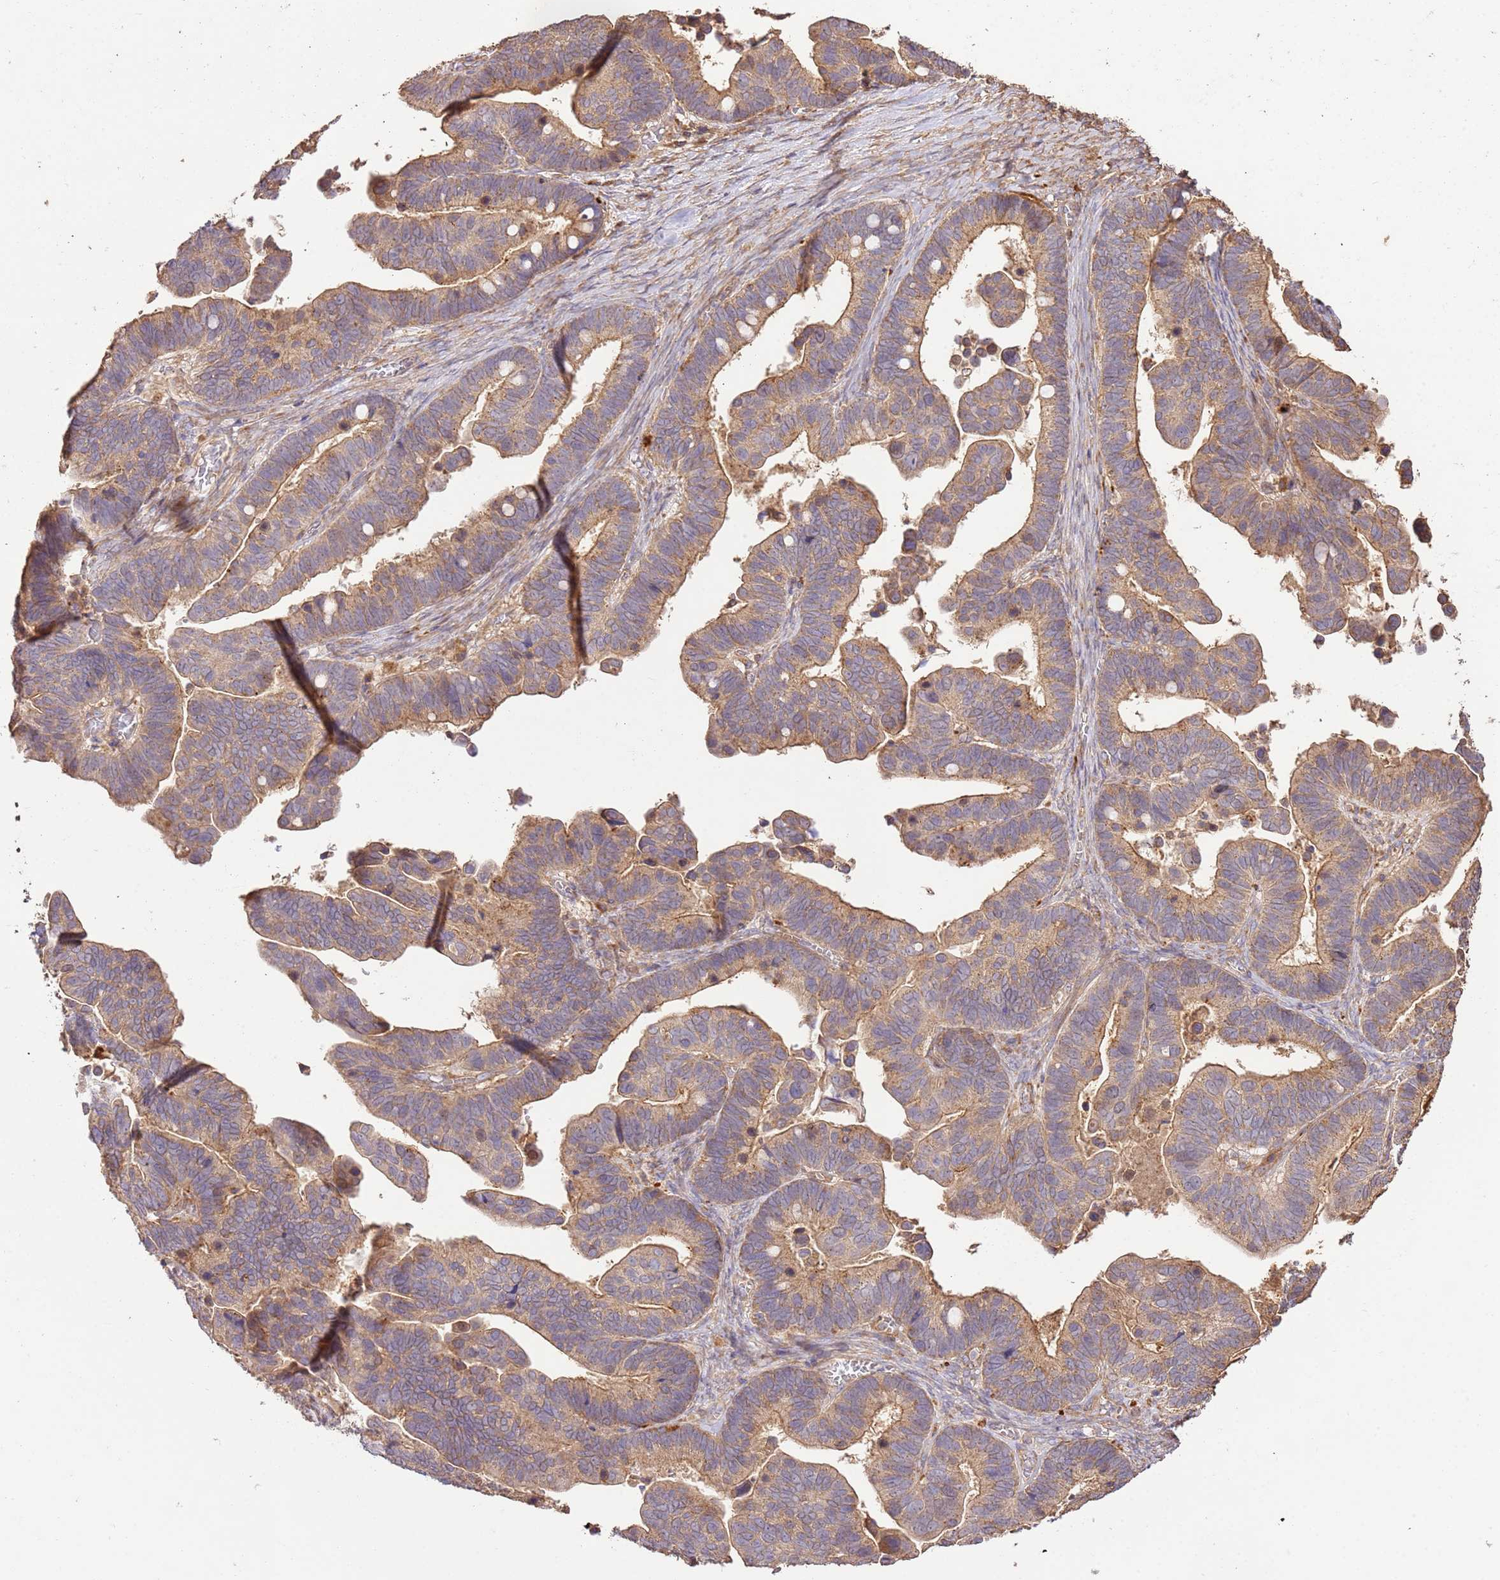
{"staining": {"intensity": "weak", "quantity": ">75%", "location": "cytoplasmic/membranous"}, "tissue": "ovarian cancer", "cell_type": "Tumor cells", "image_type": "cancer", "snomed": [{"axis": "morphology", "description": "Cystadenocarcinoma, serous, NOS"}, {"axis": "topography", "description": "Ovary"}], "caption": "A histopathology image showing weak cytoplasmic/membranous expression in approximately >75% of tumor cells in ovarian cancer, as visualized by brown immunohistochemical staining.", "gene": "CEP55", "patient": {"sex": "female", "age": 56}}